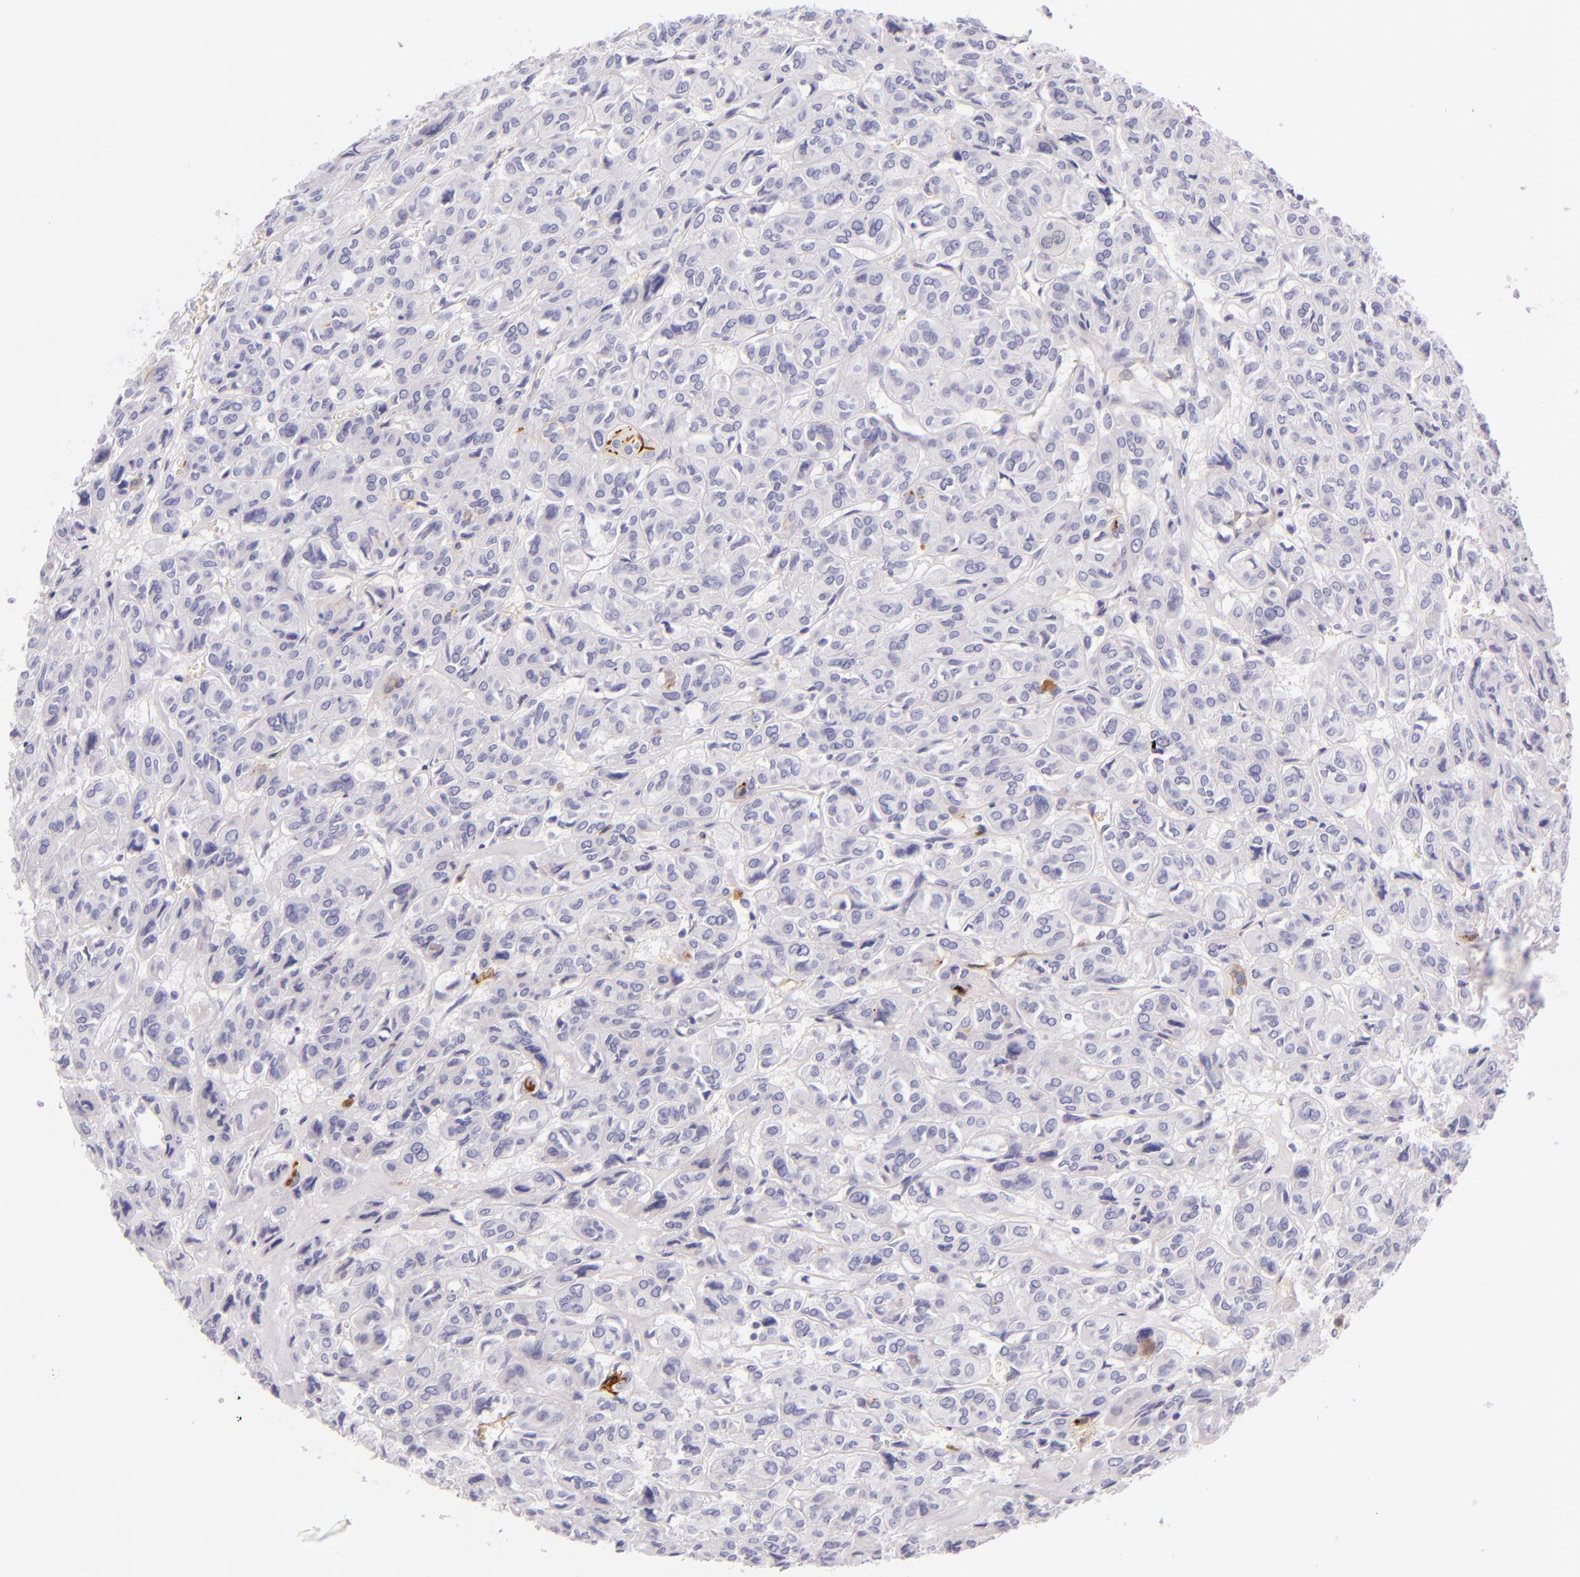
{"staining": {"intensity": "negative", "quantity": "none", "location": "none"}, "tissue": "thyroid cancer", "cell_type": "Tumor cells", "image_type": "cancer", "snomed": [{"axis": "morphology", "description": "Follicular adenoma carcinoma, NOS"}, {"axis": "topography", "description": "Thyroid gland"}], "caption": "Immunohistochemical staining of human thyroid follicular adenoma carcinoma reveals no significant staining in tumor cells.", "gene": "ICAM1", "patient": {"sex": "female", "age": 71}}